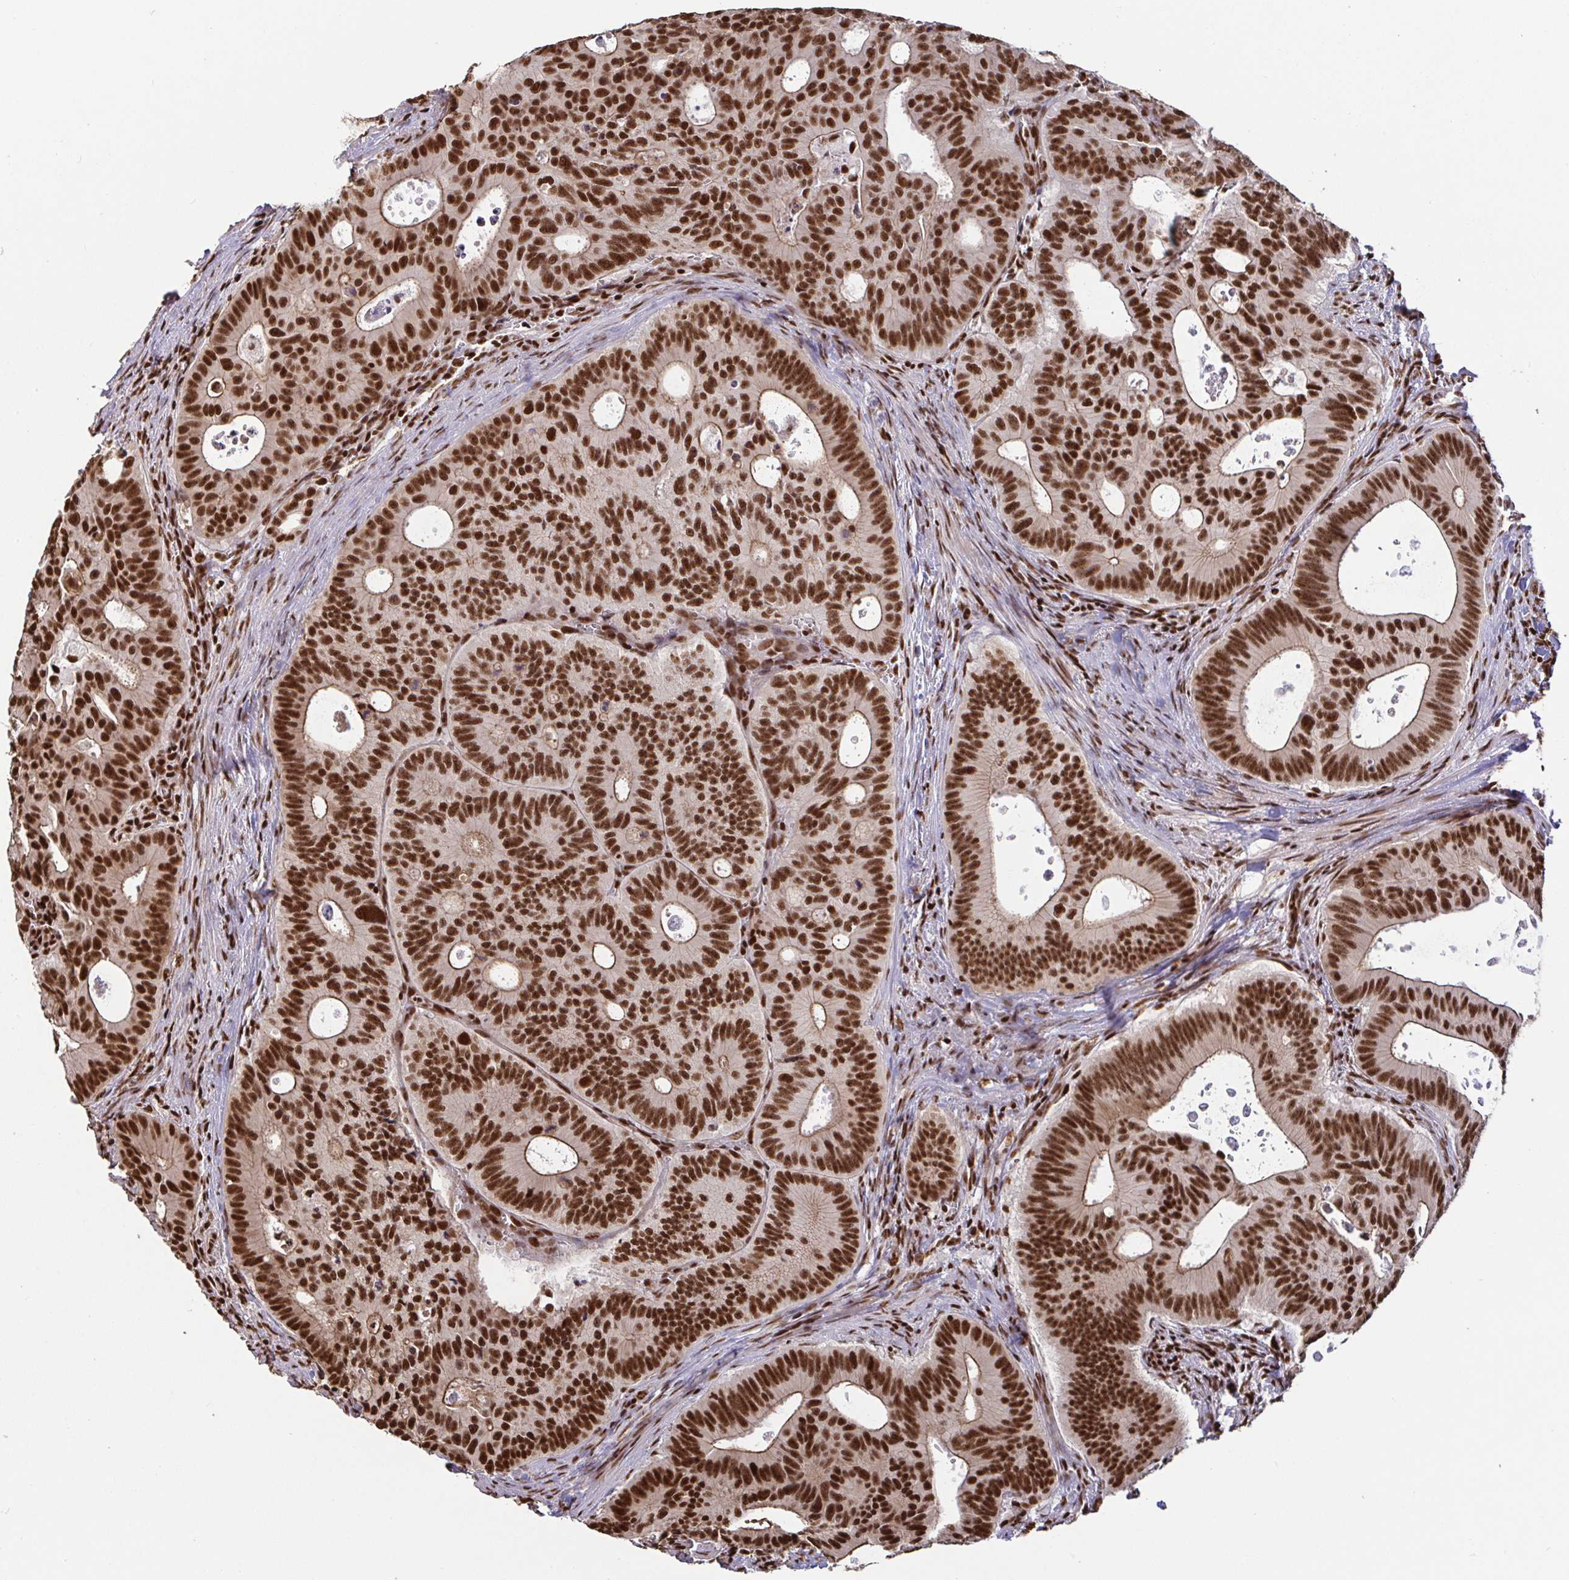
{"staining": {"intensity": "strong", "quantity": ">75%", "location": "cytoplasmic/membranous,nuclear"}, "tissue": "colorectal cancer", "cell_type": "Tumor cells", "image_type": "cancer", "snomed": [{"axis": "morphology", "description": "Adenocarcinoma, NOS"}, {"axis": "topography", "description": "Colon"}], "caption": "Immunohistochemical staining of colorectal adenocarcinoma exhibits strong cytoplasmic/membranous and nuclear protein expression in approximately >75% of tumor cells. (brown staining indicates protein expression, while blue staining denotes nuclei).", "gene": "SP3", "patient": {"sex": "male", "age": 62}}